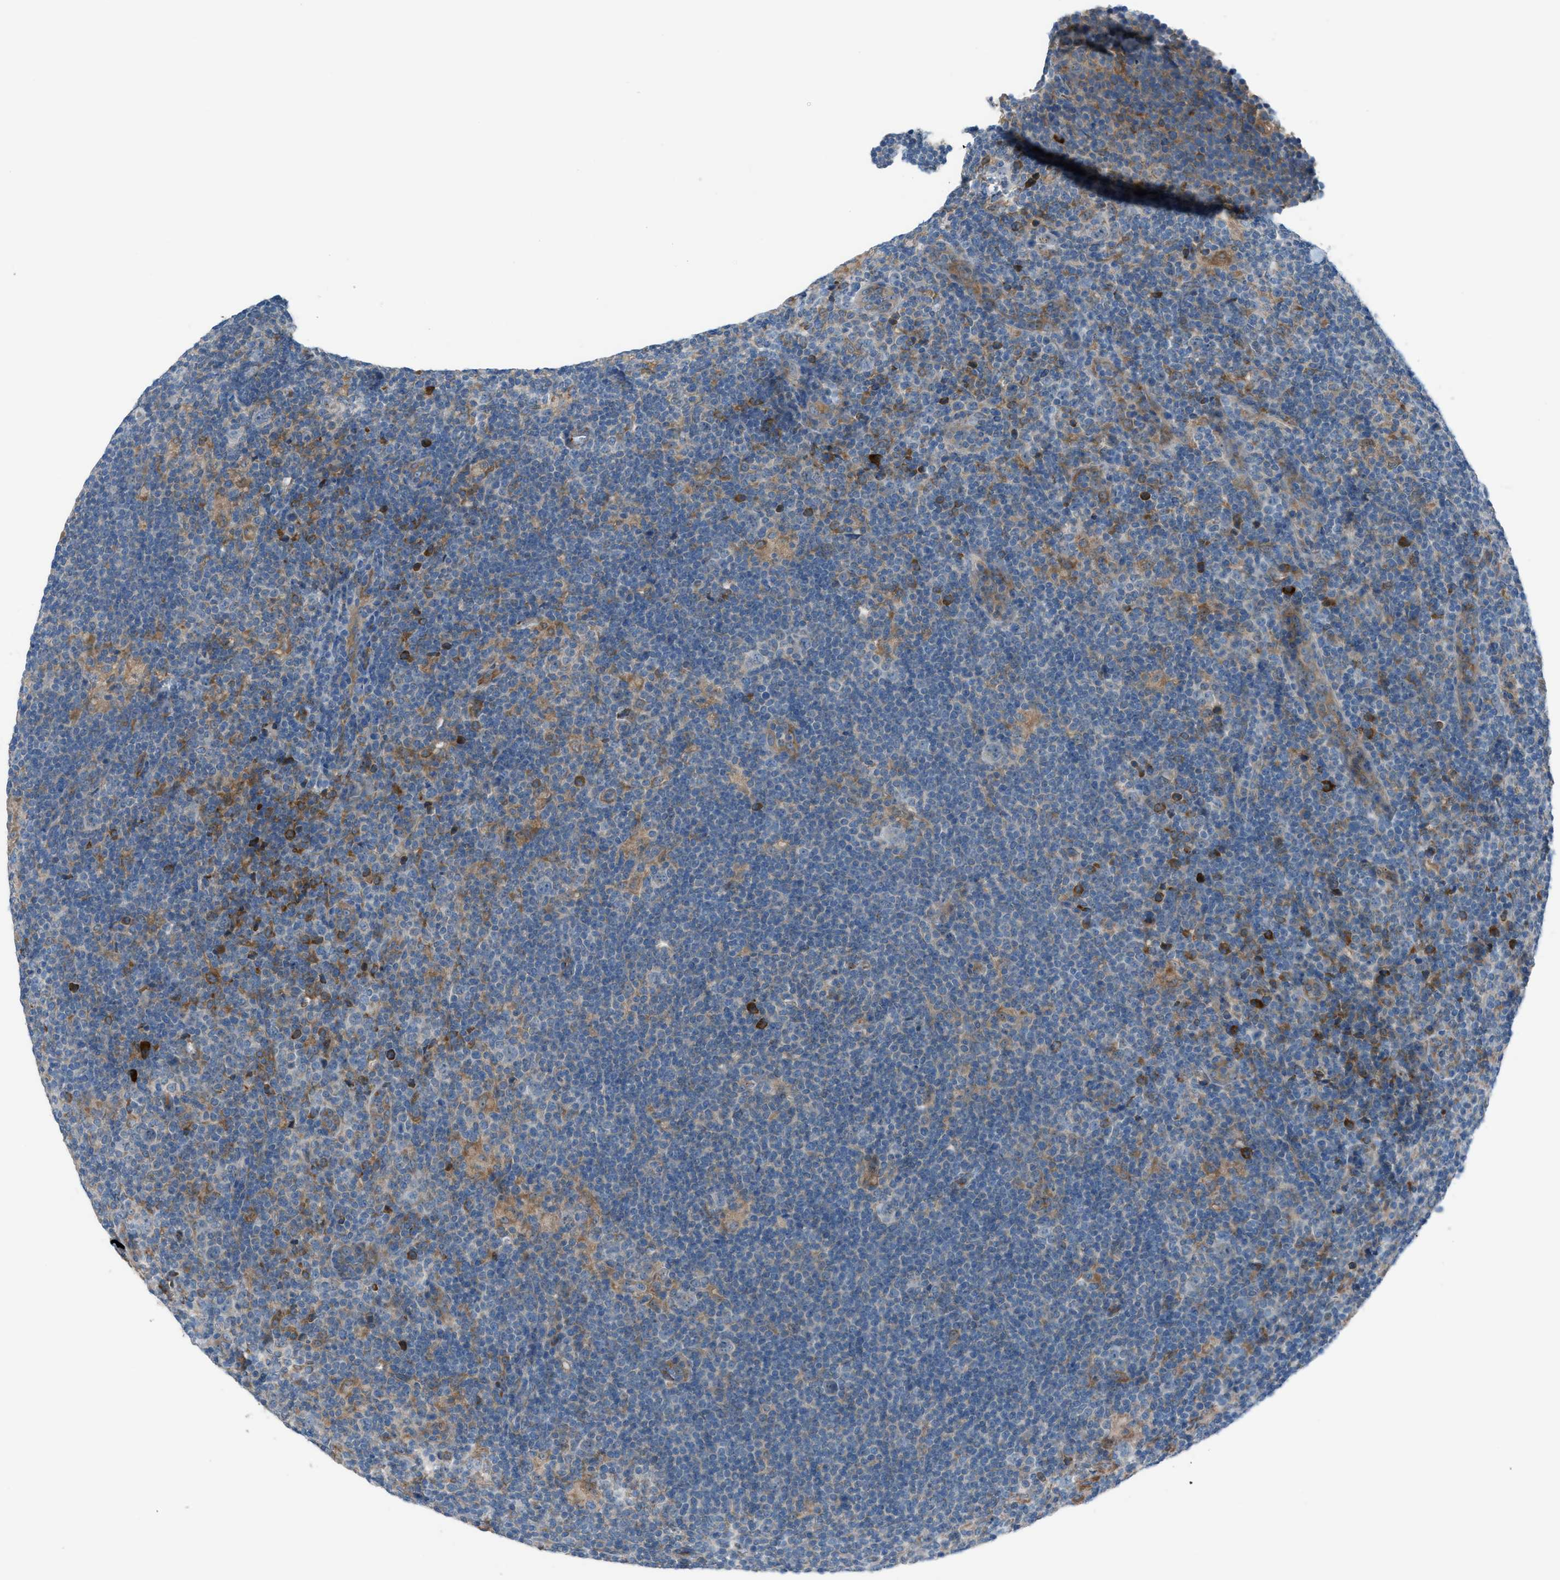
{"staining": {"intensity": "negative", "quantity": "none", "location": "none"}, "tissue": "lymphoma", "cell_type": "Tumor cells", "image_type": "cancer", "snomed": [{"axis": "morphology", "description": "Hodgkin's disease, NOS"}, {"axis": "topography", "description": "Lymph node"}], "caption": "DAB immunohistochemical staining of human Hodgkin's disease reveals no significant expression in tumor cells.", "gene": "HEG1", "patient": {"sex": "female", "age": 57}}